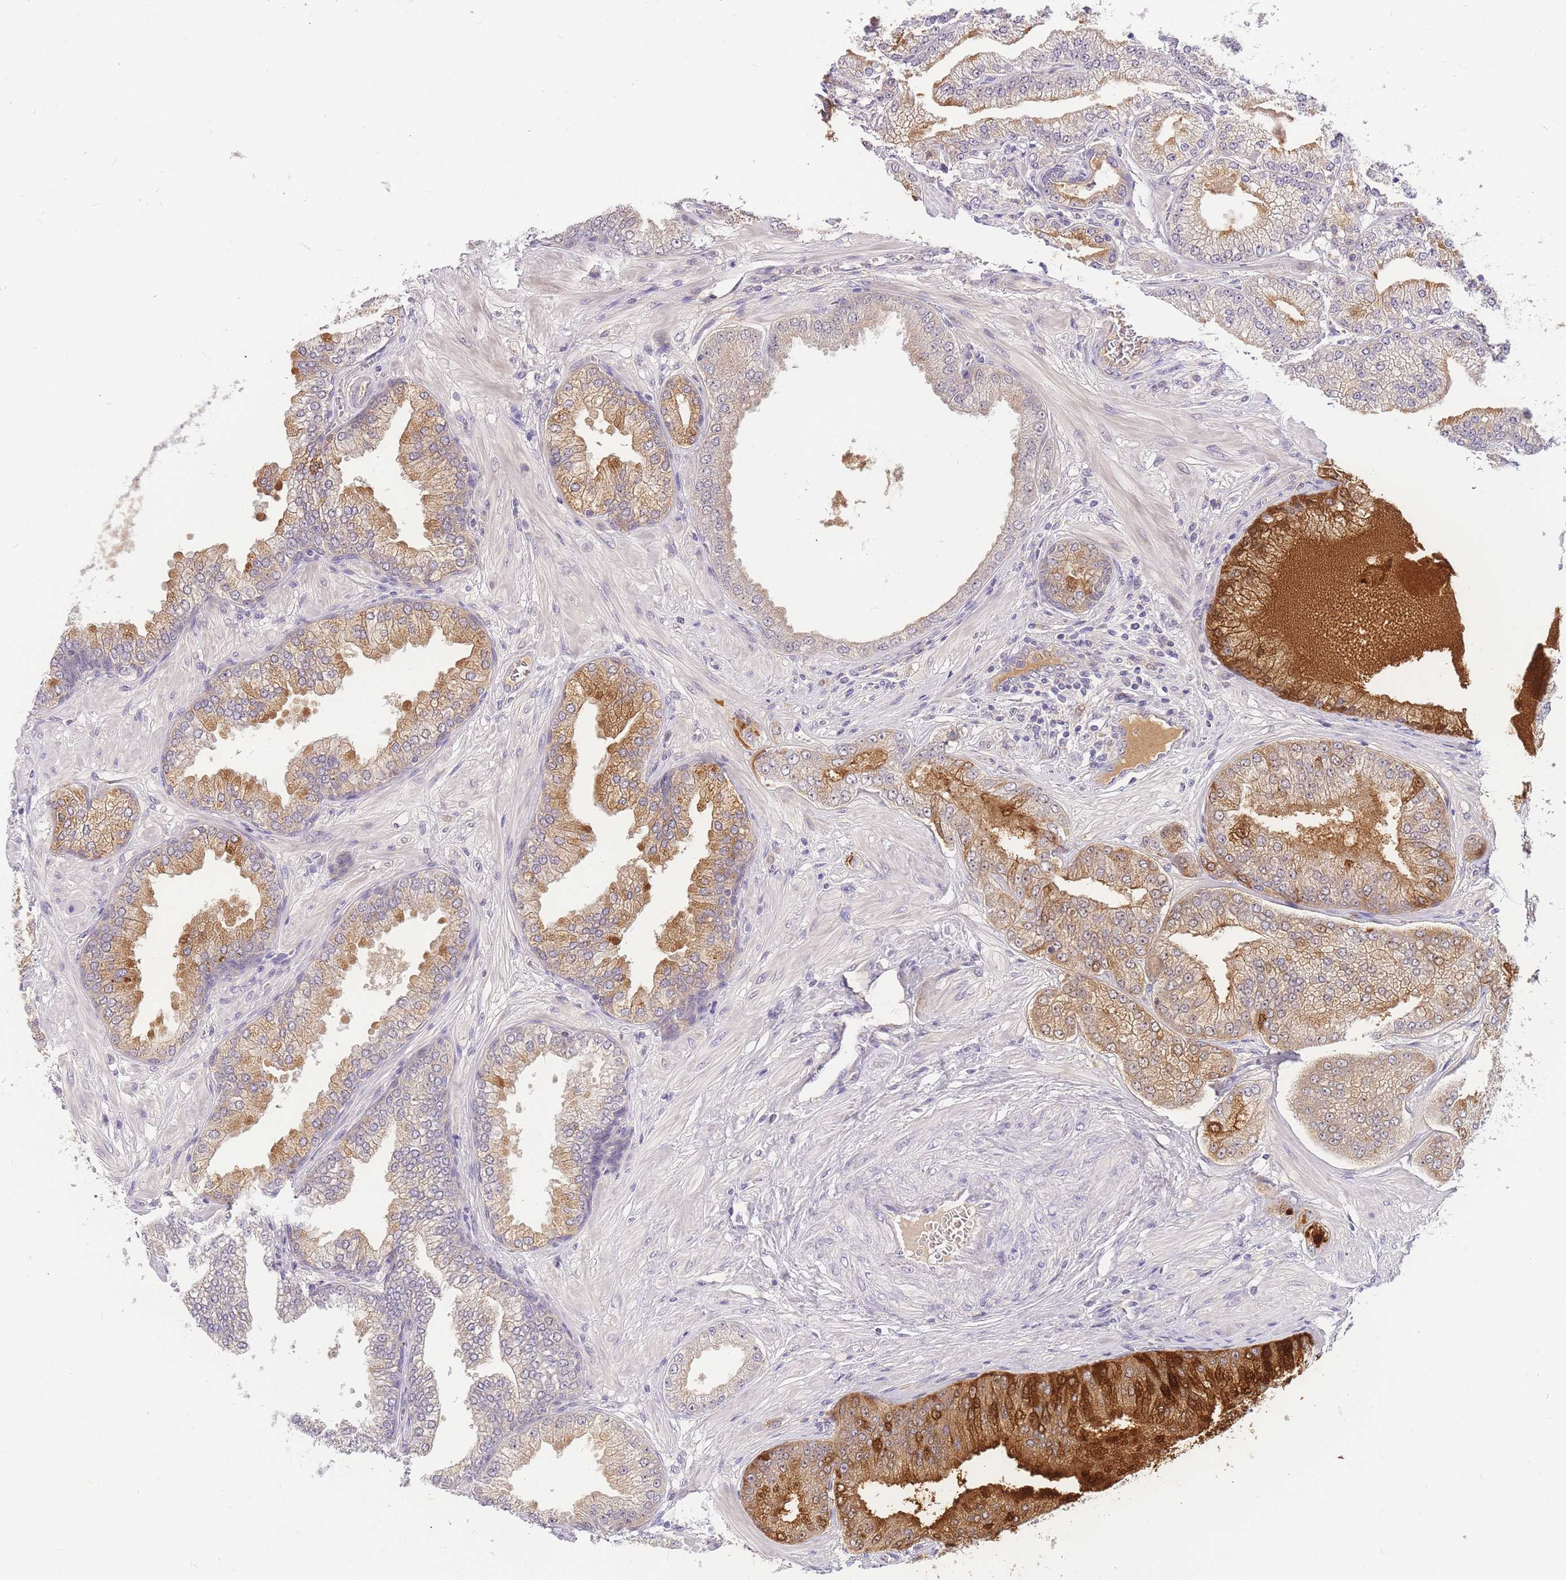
{"staining": {"intensity": "moderate", "quantity": "25%-75%", "location": "cytoplasmic/membranous"}, "tissue": "prostate cancer", "cell_type": "Tumor cells", "image_type": "cancer", "snomed": [{"axis": "morphology", "description": "Adenocarcinoma, Low grade"}, {"axis": "topography", "description": "Prostate"}], "caption": "This is an image of immunohistochemistry staining of adenocarcinoma (low-grade) (prostate), which shows moderate expression in the cytoplasmic/membranous of tumor cells.", "gene": "ZNF577", "patient": {"sex": "male", "age": 55}}